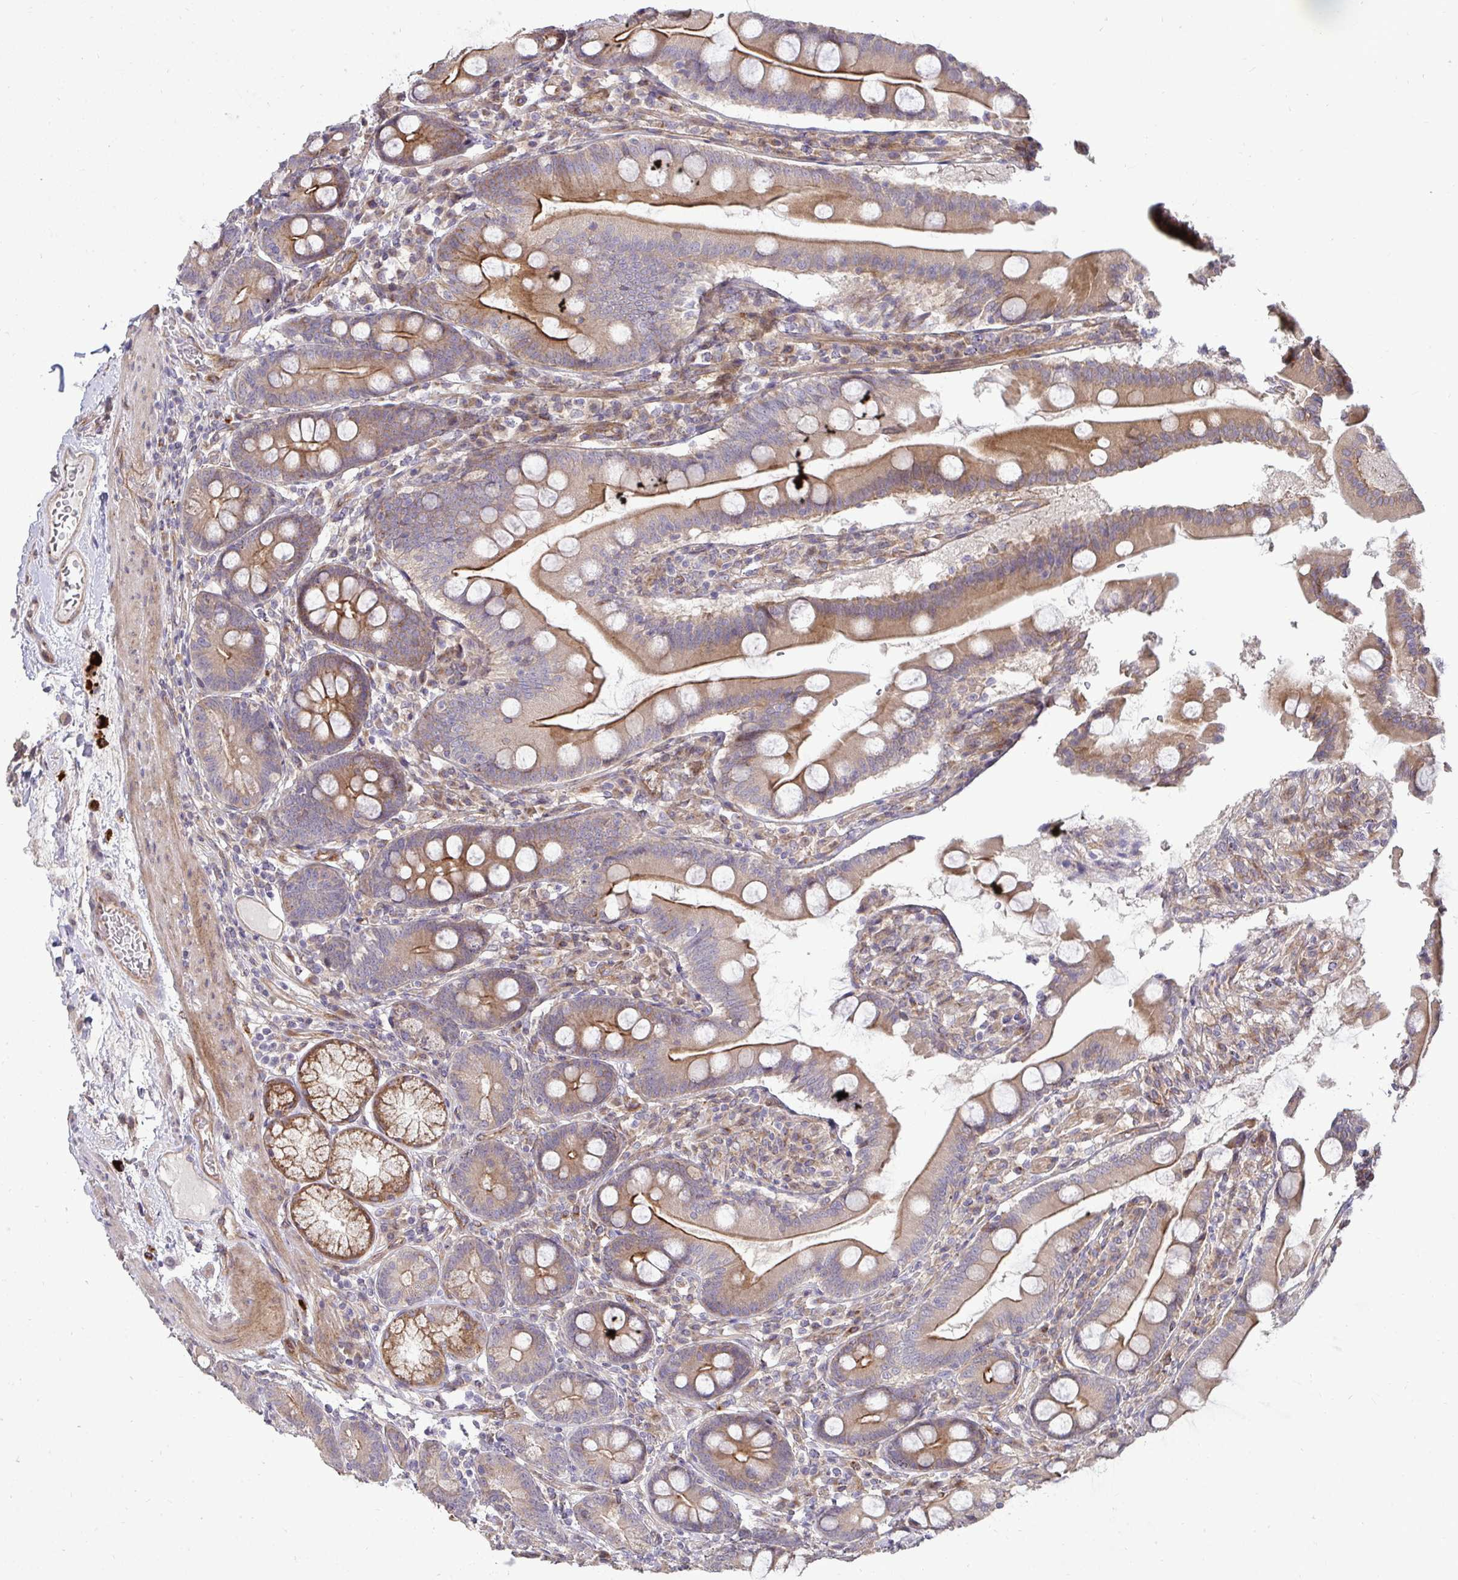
{"staining": {"intensity": "strong", "quantity": "25%-75%", "location": "cytoplasmic/membranous"}, "tissue": "duodenum", "cell_type": "Glandular cells", "image_type": "normal", "snomed": [{"axis": "morphology", "description": "Normal tissue, NOS"}, {"axis": "topography", "description": "Duodenum"}], "caption": "Immunohistochemistry (IHC) (DAB) staining of benign human duodenum shows strong cytoplasmic/membranous protein positivity in approximately 25%-75% of glandular cells.", "gene": "SH2D1B", "patient": {"sex": "female", "age": 67}}